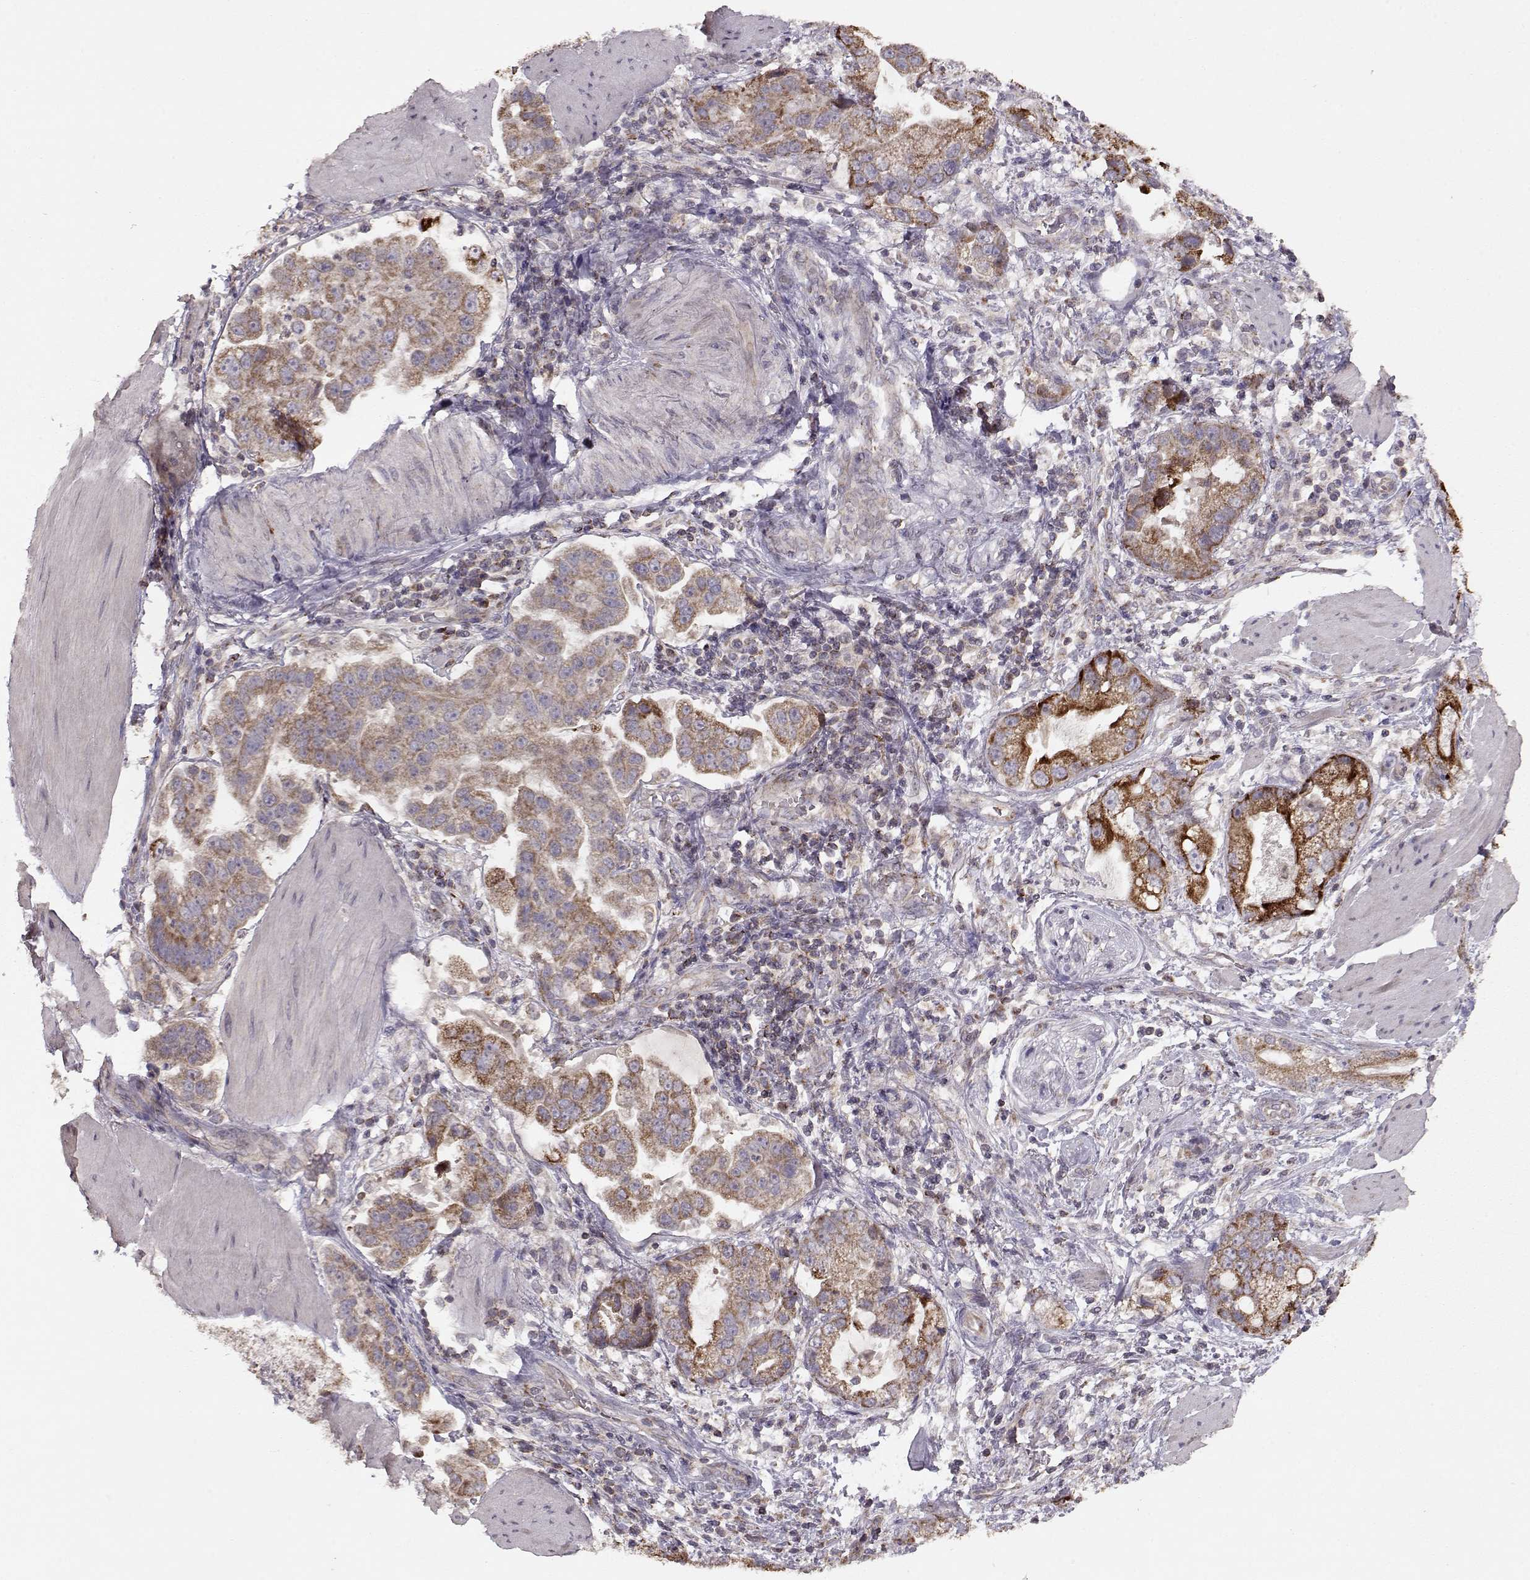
{"staining": {"intensity": "moderate", "quantity": ">75%", "location": "cytoplasmic/membranous"}, "tissue": "stomach cancer", "cell_type": "Tumor cells", "image_type": "cancer", "snomed": [{"axis": "morphology", "description": "Adenocarcinoma, NOS"}, {"axis": "topography", "description": "Stomach"}], "caption": "Immunohistochemical staining of human stomach cancer demonstrates medium levels of moderate cytoplasmic/membranous protein positivity in approximately >75% of tumor cells. (DAB IHC with brightfield microscopy, high magnification).", "gene": "CMTM3", "patient": {"sex": "male", "age": 59}}